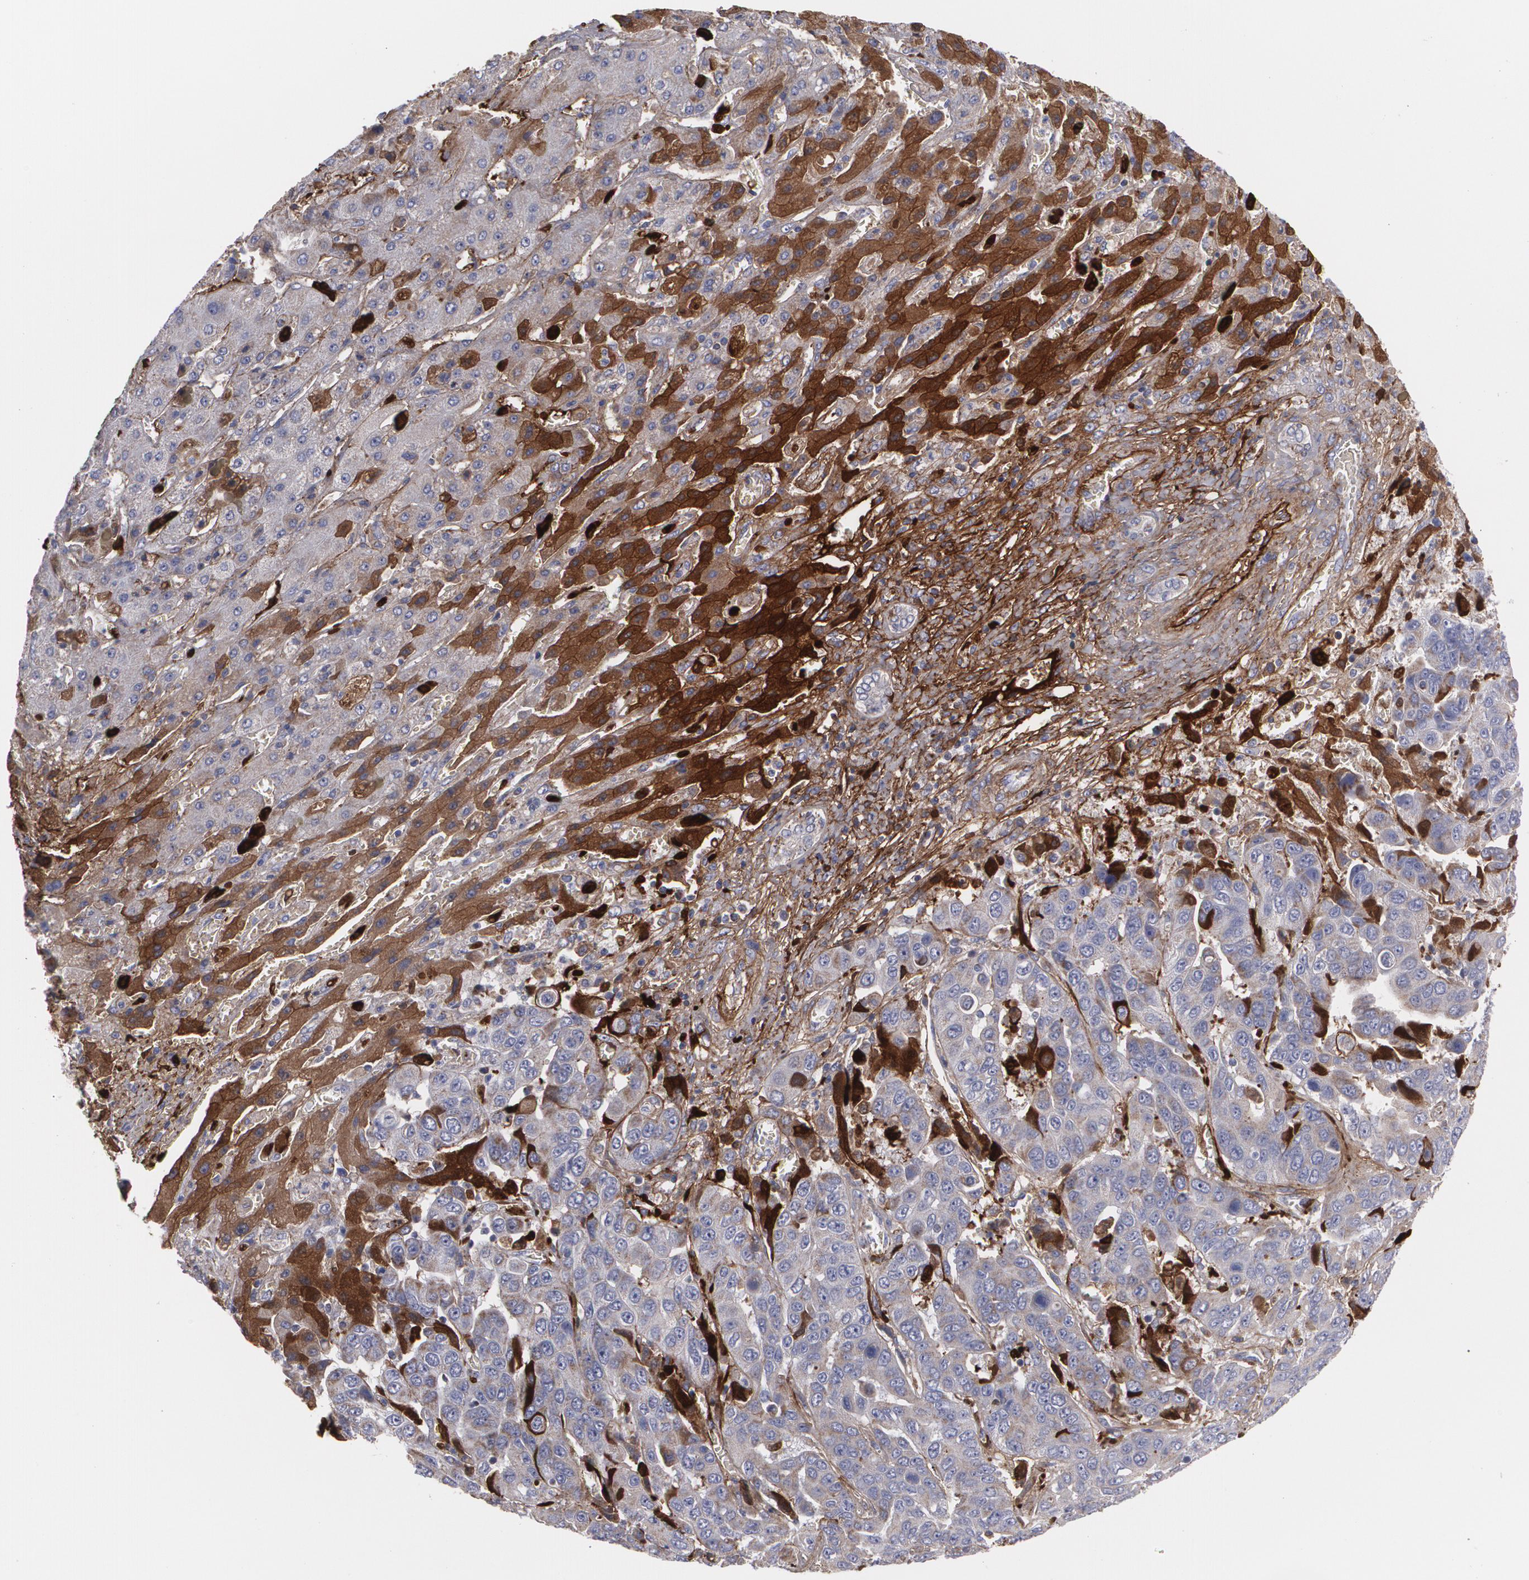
{"staining": {"intensity": "strong", "quantity": ">75%", "location": "cytoplasmic/membranous"}, "tissue": "liver cancer", "cell_type": "Tumor cells", "image_type": "cancer", "snomed": [{"axis": "morphology", "description": "Cholangiocarcinoma"}, {"axis": "topography", "description": "Liver"}], "caption": "Tumor cells demonstrate high levels of strong cytoplasmic/membranous expression in about >75% of cells in human liver cholangiocarcinoma. The staining was performed using DAB to visualize the protein expression in brown, while the nuclei were stained in blue with hematoxylin (Magnification: 20x).", "gene": "FBLN1", "patient": {"sex": "female", "age": 52}}